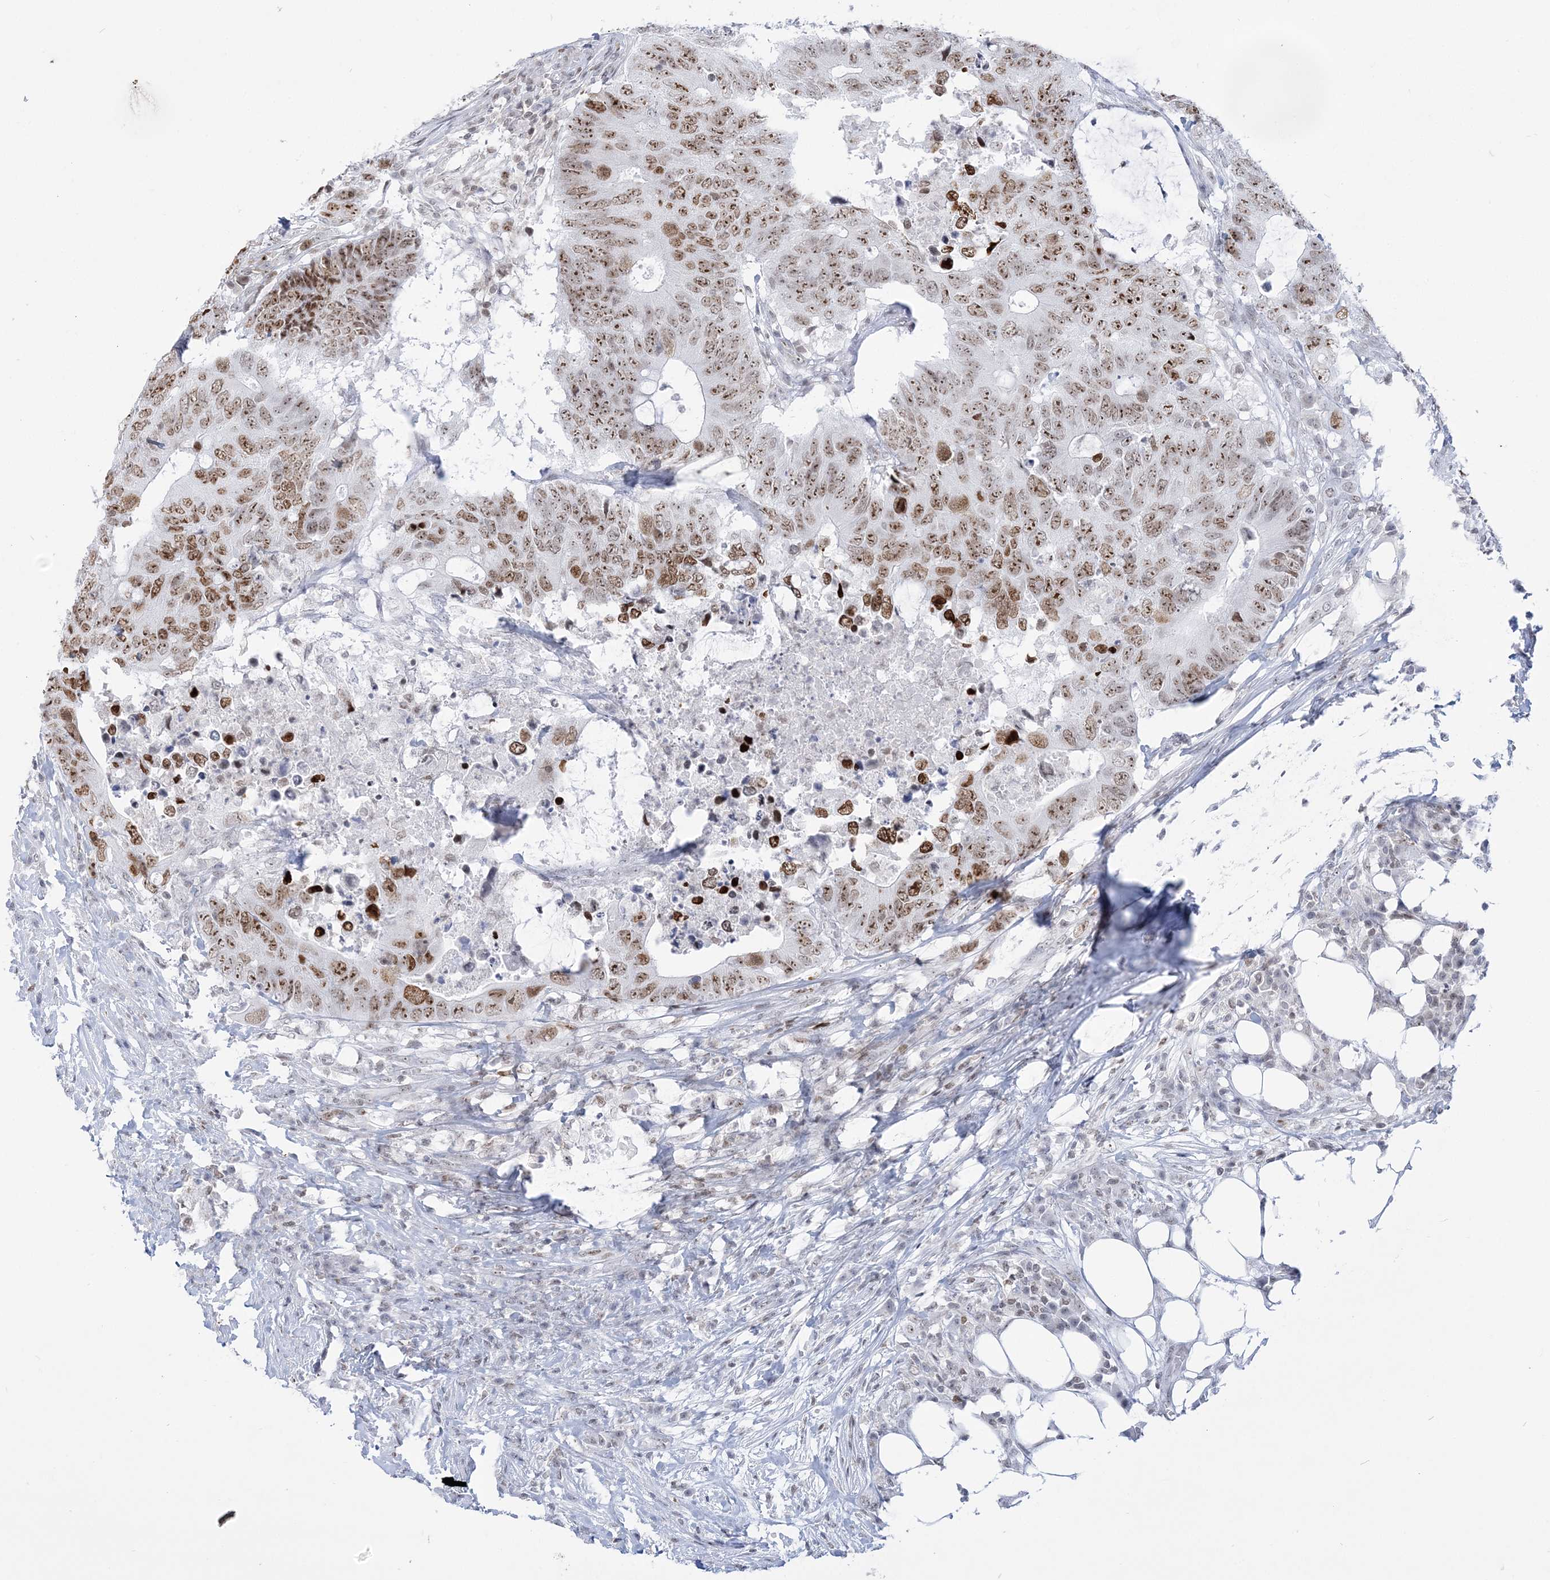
{"staining": {"intensity": "moderate", "quantity": ">75%", "location": "nuclear"}, "tissue": "colorectal cancer", "cell_type": "Tumor cells", "image_type": "cancer", "snomed": [{"axis": "morphology", "description": "Adenocarcinoma, NOS"}, {"axis": "topography", "description": "Colon"}], "caption": "Adenocarcinoma (colorectal) tissue shows moderate nuclear staining in approximately >75% of tumor cells Immunohistochemistry (ihc) stains the protein in brown and the nuclei are stained blue.", "gene": "DDX21", "patient": {"sex": "male", "age": 71}}